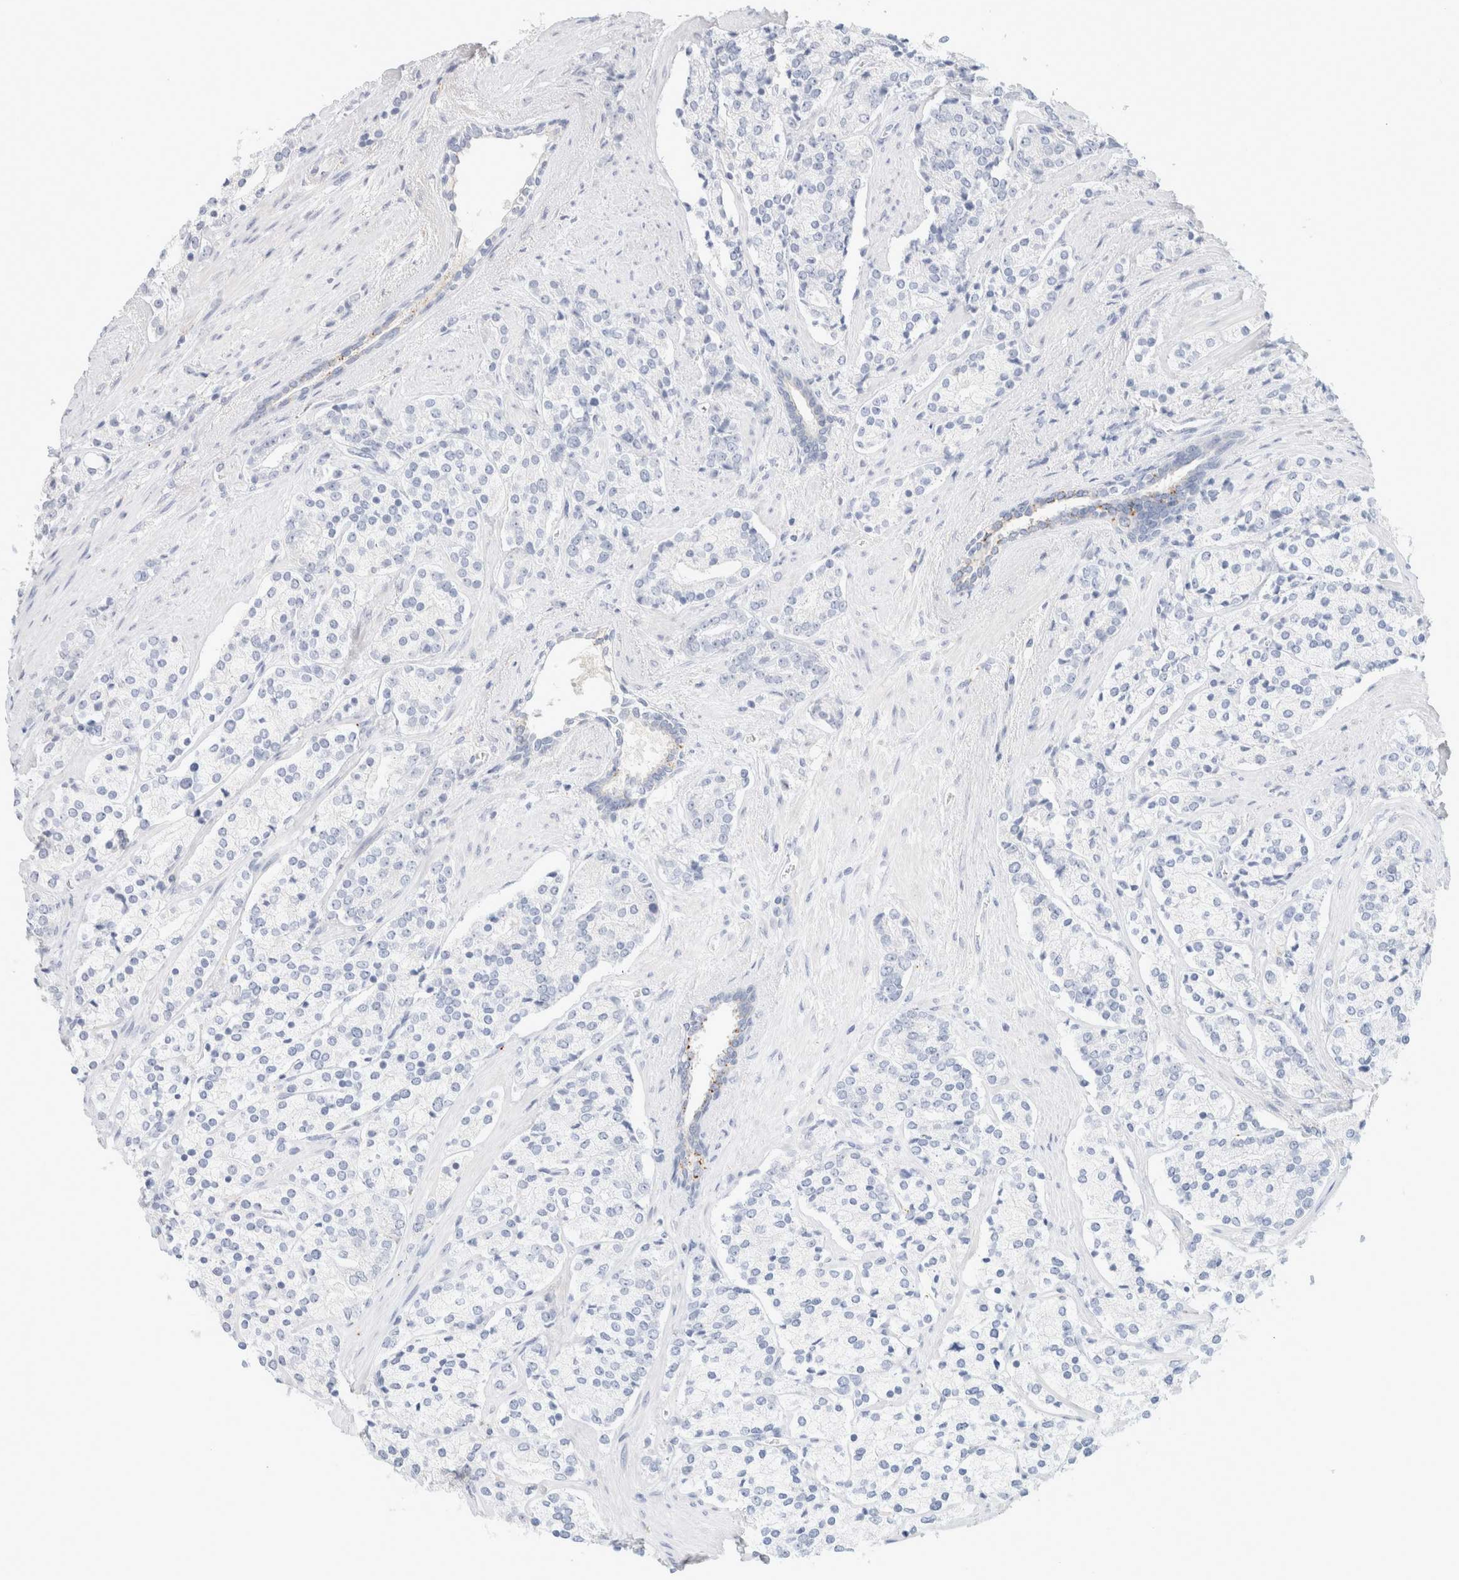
{"staining": {"intensity": "negative", "quantity": "none", "location": "none"}, "tissue": "prostate cancer", "cell_type": "Tumor cells", "image_type": "cancer", "snomed": [{"axis": "morphology", "description": "Adenocarcinoma, High grade"}, {"axis": "topography", "description": "Prostate"}], "caption": "An image of prostate cancer stained for a protein displays no brown staining in tumor cells. (Brightfield microscopy of DAB IHC at high magnification).", "gene": "CPQ", "patient": {"sex": "male", "age": 71}}